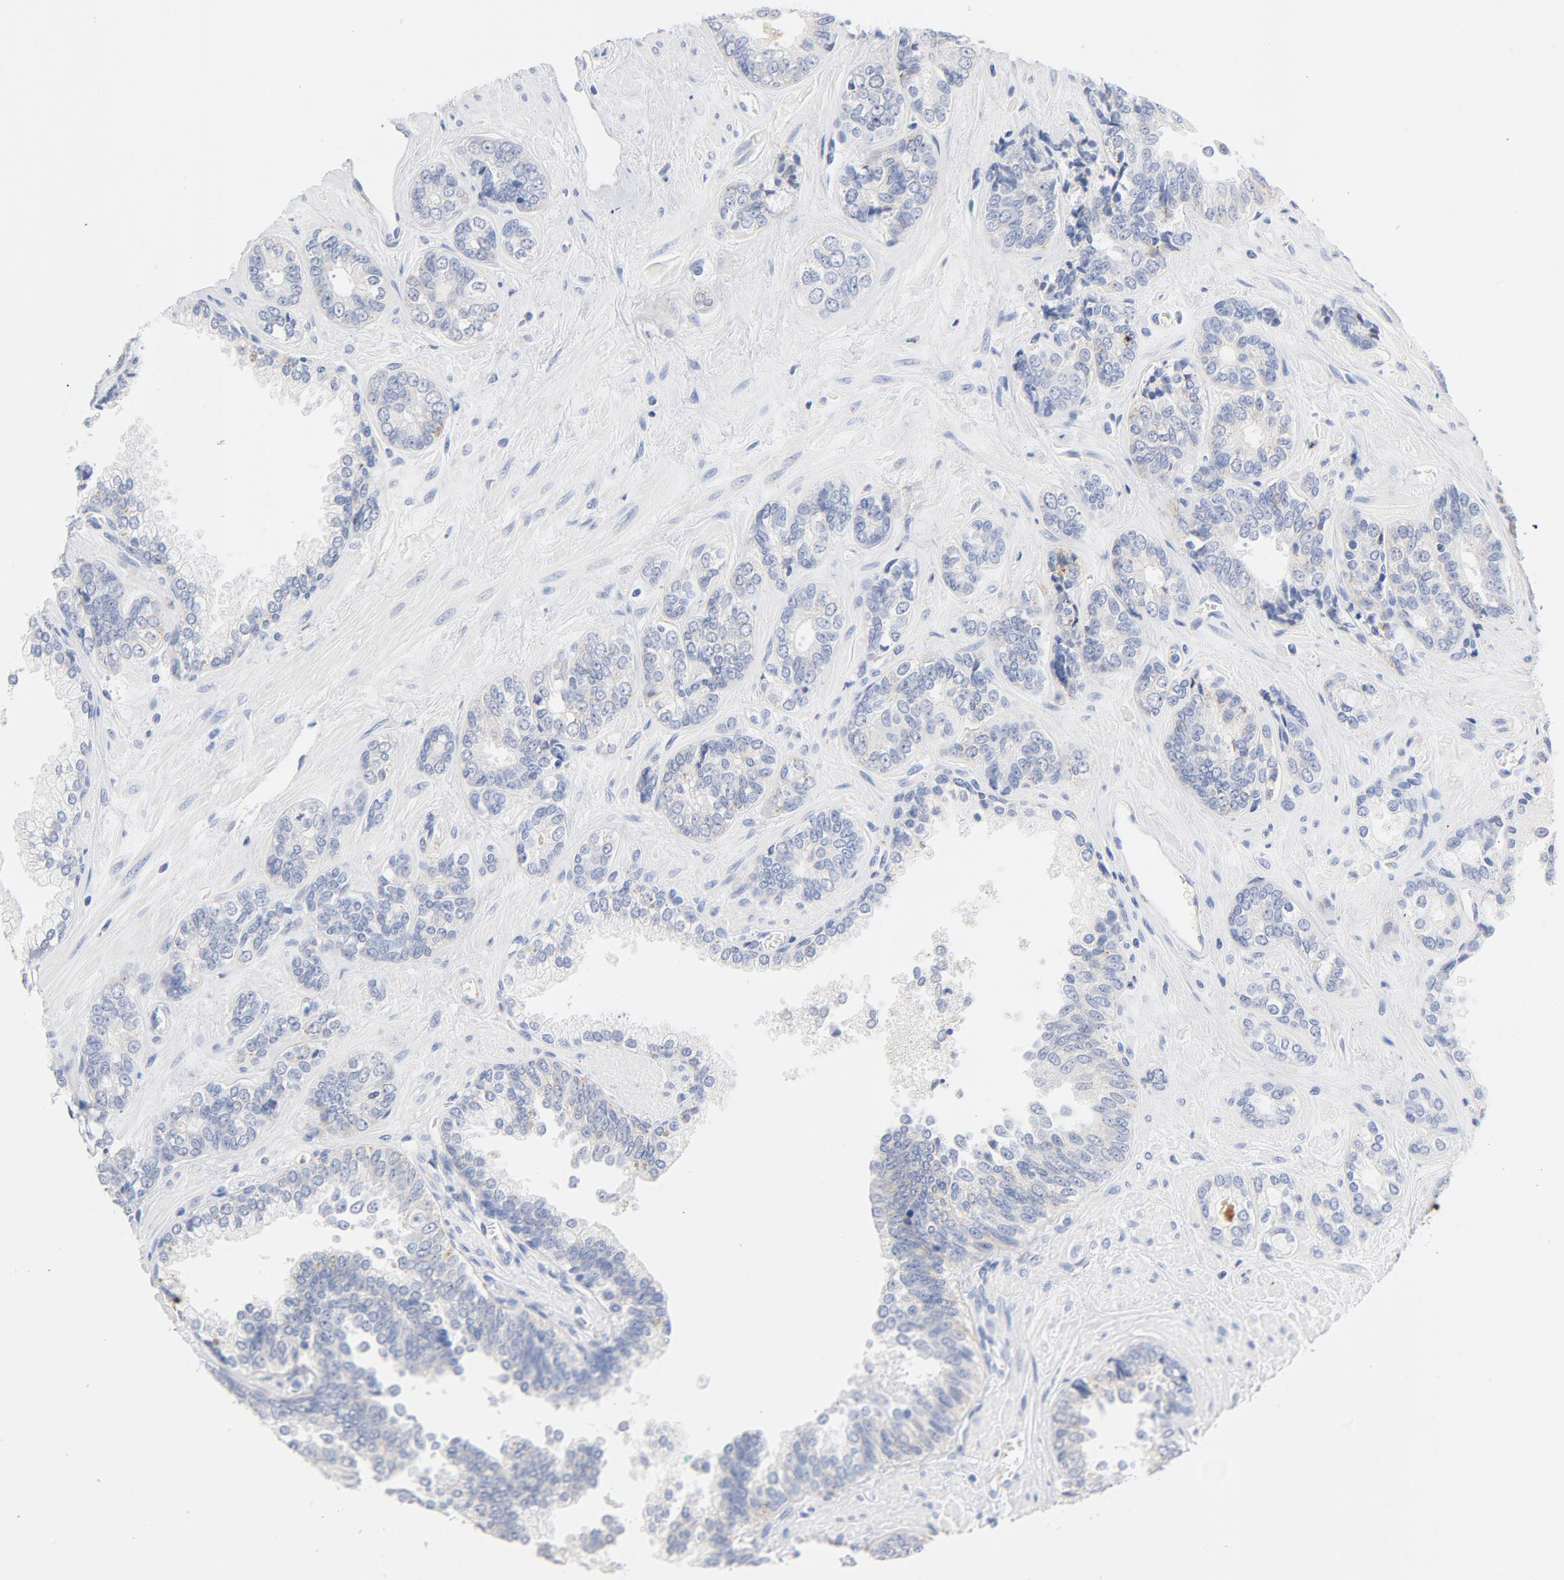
{"staining": {"intensity": "weak", "quantity": "<25%", "location": "cytoplasmic/membranous"}, "tissue": "prostate cancer", "cell_type": "Tumor cells", "image_type": "cancer", "snomed": [{"axis": "morphology", "description": "Adenocarcinoma, High grade"}, {"axis": "topography", "description": "Prostate"}], "caption": "This photomicrograph is of prostate cancer stained with immunohistochemistry (IHC) to label a protein in brown with the nuclei are counter-stained blue. There is no staining in tumor cells. The staining is performed using DAB (3,3'-diaminobenzidine) brown chromogen with nuclei counter-stained in using hematoxylin.", "gene": "FGFR3", "patient": {"sex": "male", "age": 67}}